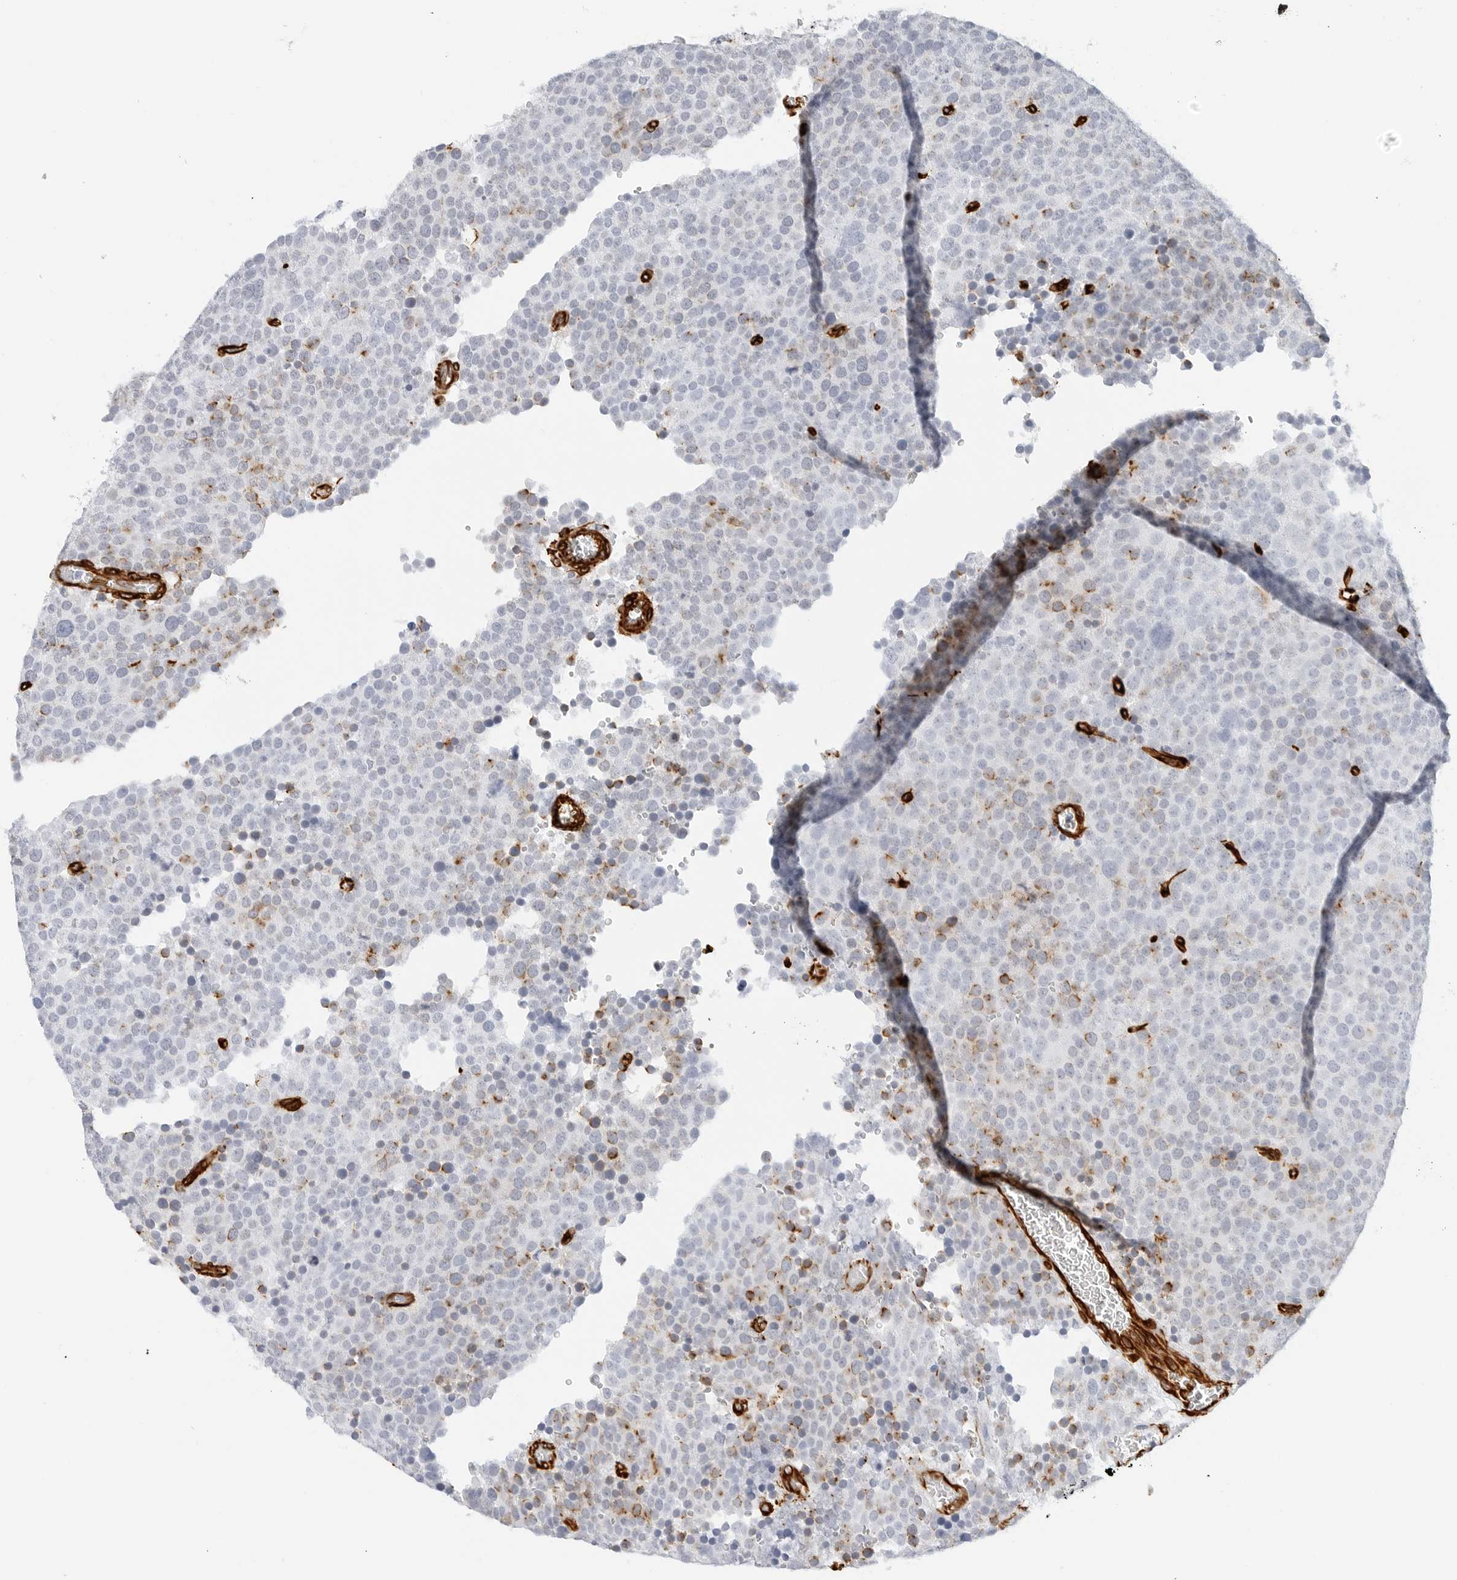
{"staining": {"intensity": "moderate", "quantity": "<25%", "location": "cytoplasmic/membranous"}, "tissue": "testis cancer", "cell_type": "Tumor cells", "image_type": "cancer", "snomed": [{"axis": "morphology", "description": "Seminoma, NOS"}, {"axis": "topography", "description": "Testis"}], "caption": "Immunohistochemical staining of seminoma (testis) demonstrates low levels of moderate cytoplasmic/membranous protein positivity in about <25% of tumor cells. The protein of interest is stained brown, and the nuclei are stained in blue (DAB (3,3'-diaminobenzidine) IHC with brightfield microscopy, high magnification).", "gene": "NES", "patient": {"sex": "male", "age": 71}}